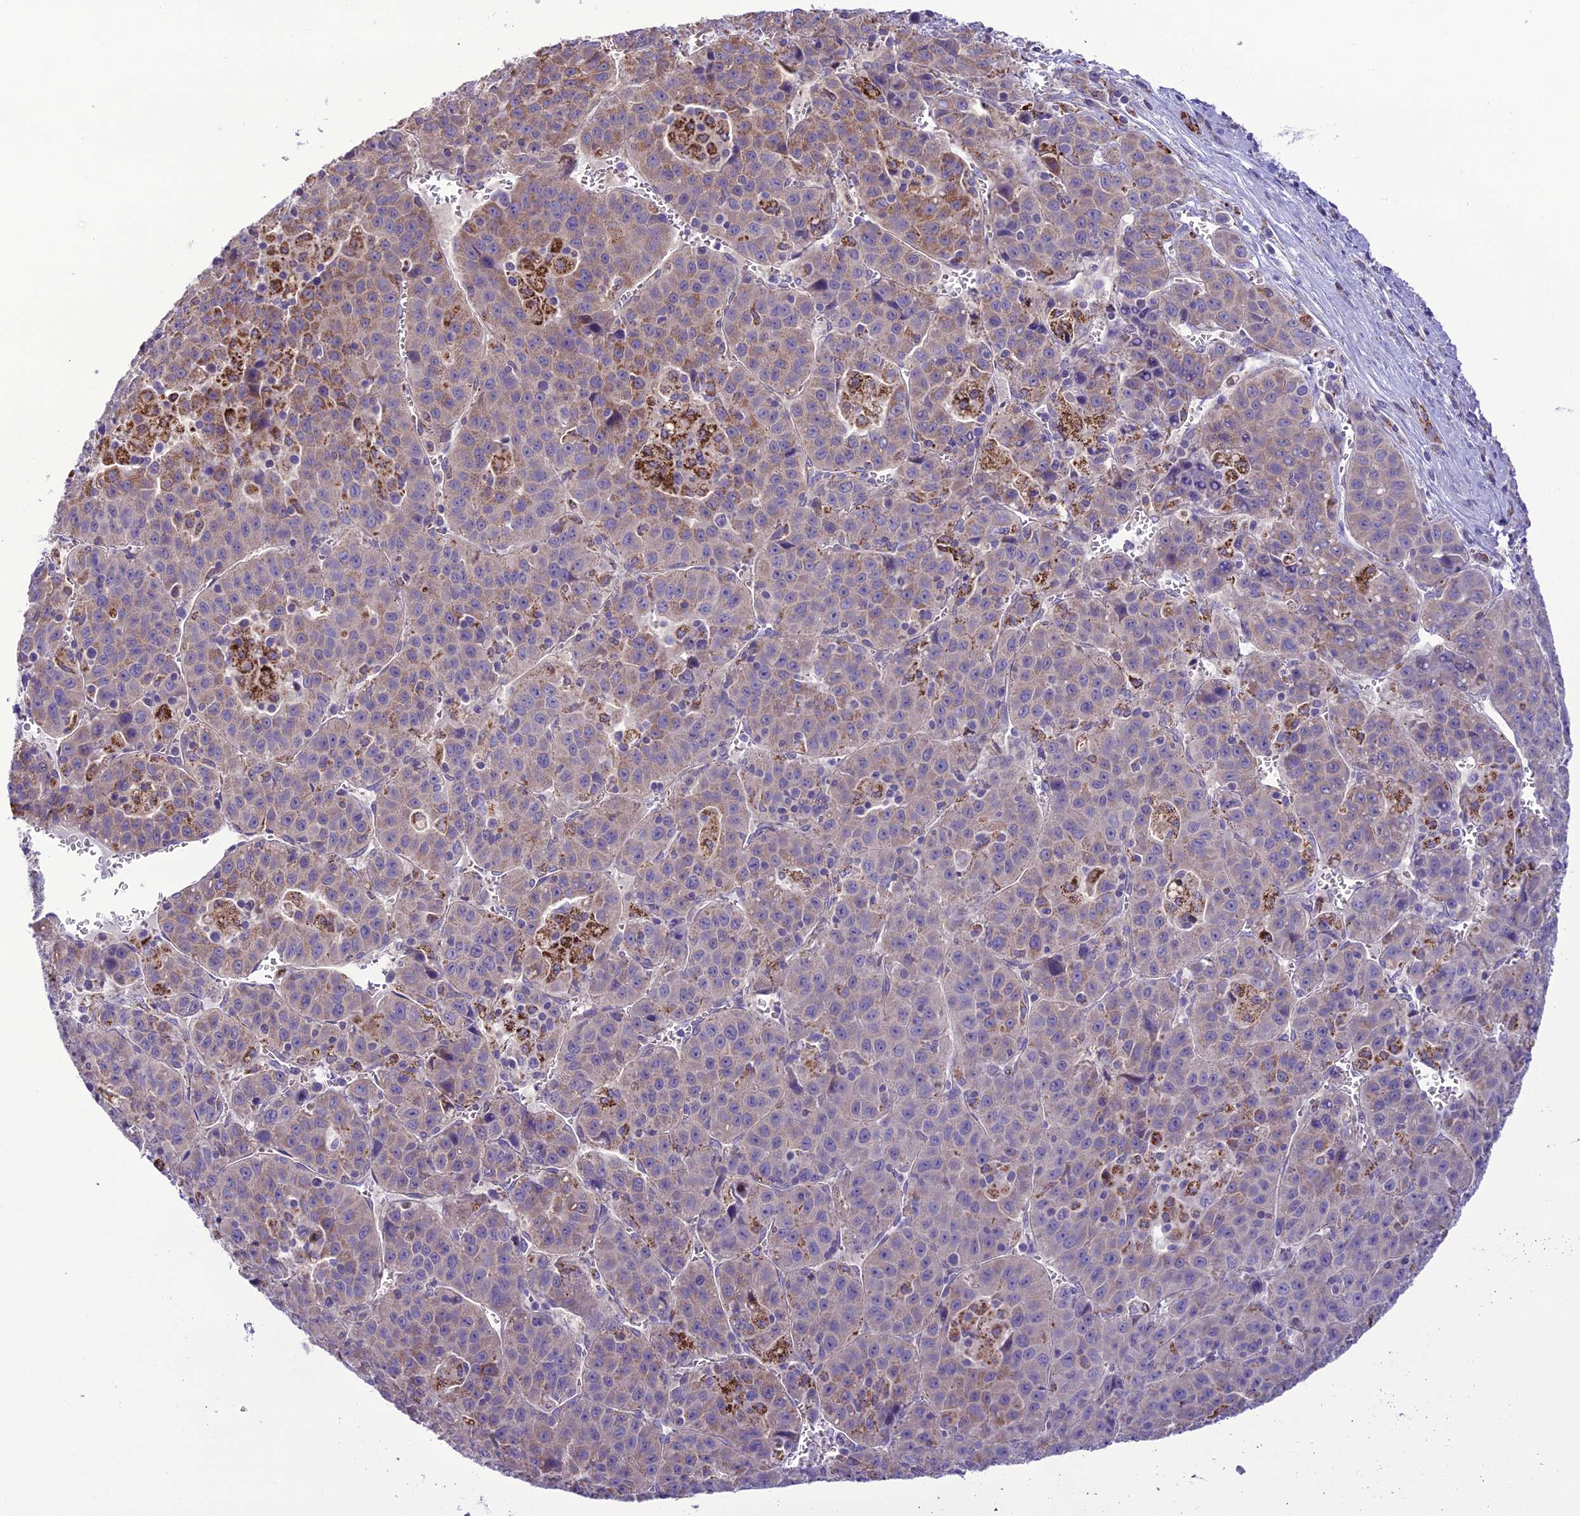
{"staining": {"intensity": "moderate", "quantity": "25%-75%", "location": "cytoplasmic/membranous"}, "tissue": "liver cancer", "cell_type": "Tumor cells", "image_type": "cancer", "snomed": [{"axis": "morphology", "description": "Carcinoma, Hepatocellular, NOS"}, {"axis": "topography", "description": "Liver"}], "caption": "Liver hepatocellular carcinoma was stained to show a protein in brown. There is medium levels of moderate cytoplasmic/membranous positivity in approximately 25%-75% of tumor cells.", "gene": "TBC1D24", "patient": {"sex": "female", "age": 53}}